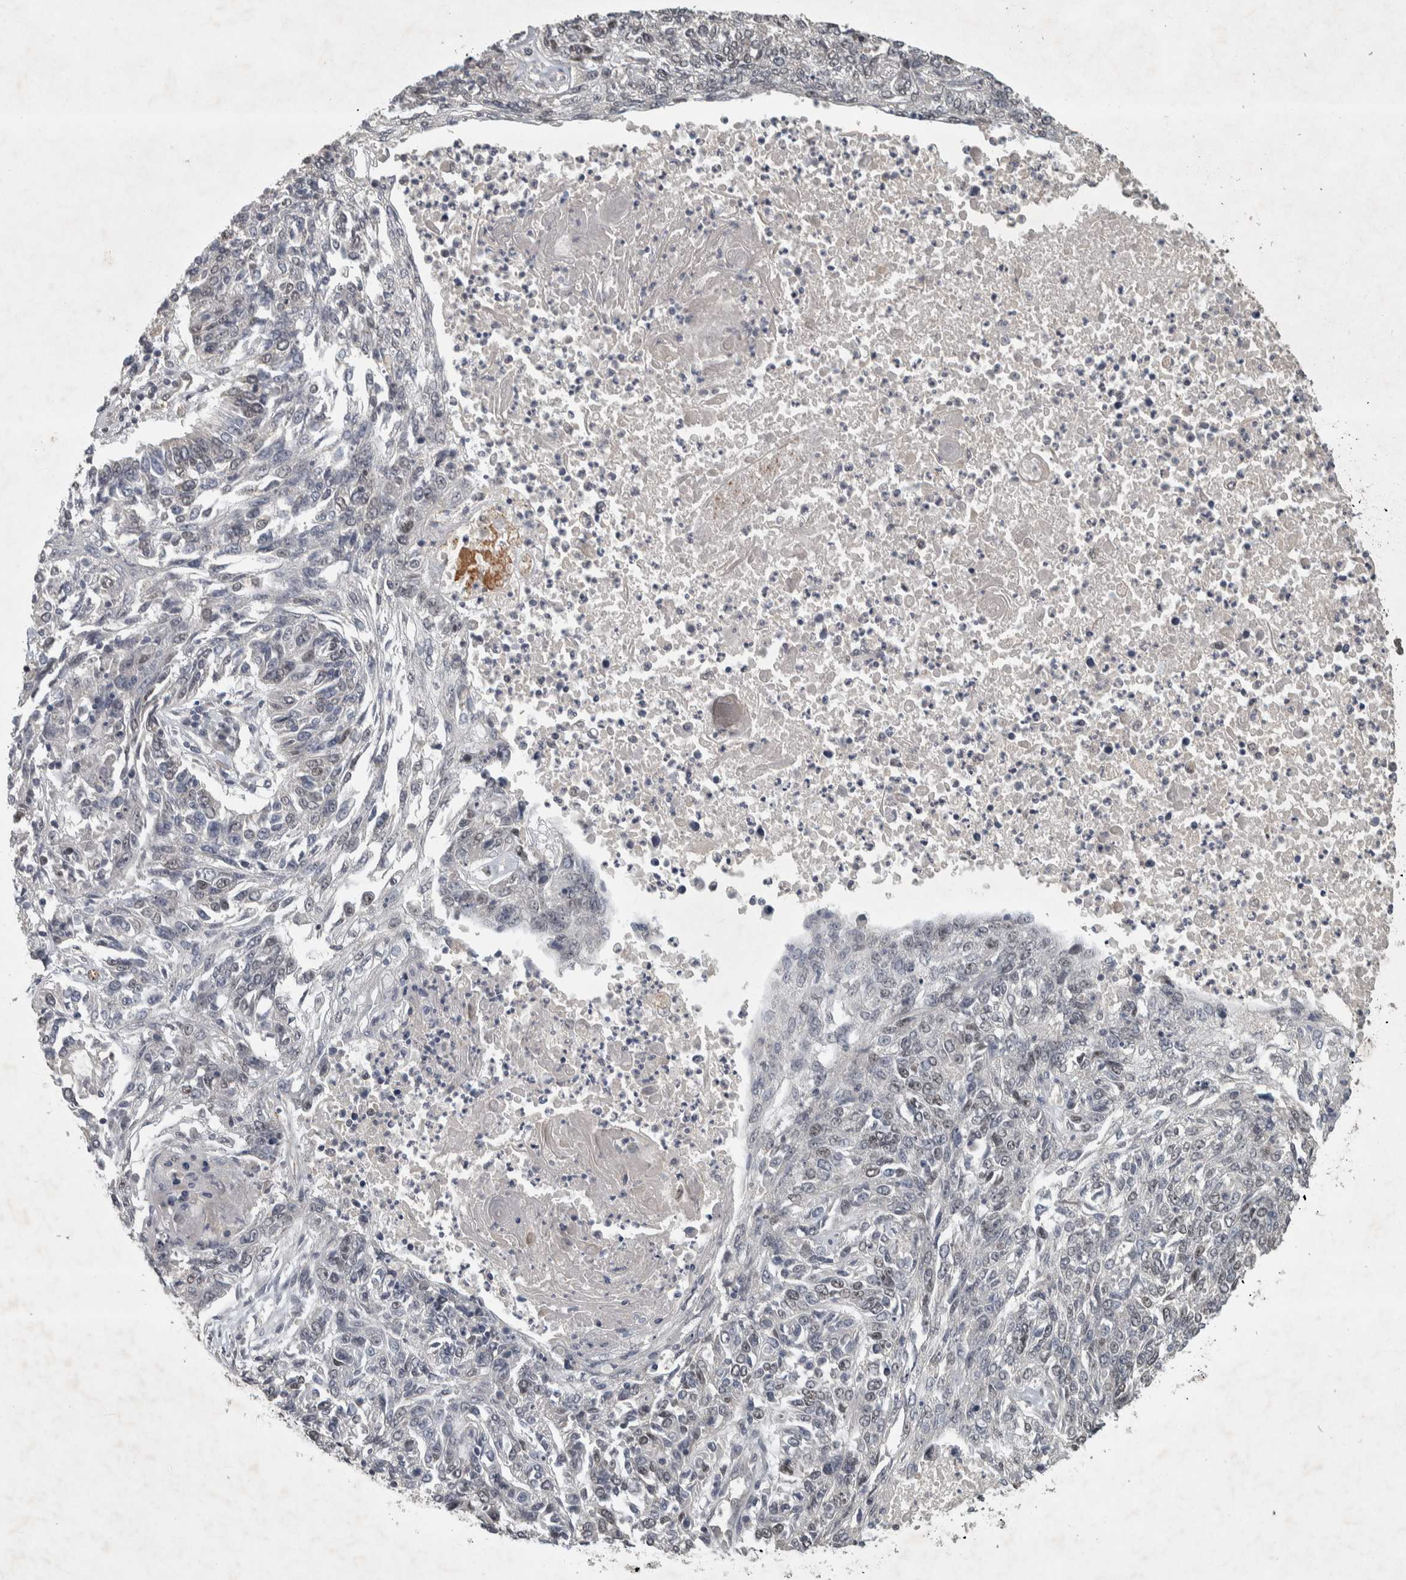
{"staining": {"intensity": "weak", "quantity": "<25%", "location": "nuclear"}, "tissue": "lung cancer", "cell_type": "Tumor cells", "image_type": "cancer", "snomed": [{"axis": "morphology", "description": "Normal tissue, NOS"}, {"axis": "morphology", "description": "Squamous cell carcinoma, NOS"}, {"axis": "topography", "description": "Cartilage tissue"}, {"axis": "topography", "description": "Bronchus"}, {"axis": "topography", "description": "Lung"}], "caption": "This is an IHC photomicrograph of human lung cancer. There is no staining in tumor cells.", "gene": "DDX42", "patient": {"sex": "female", "age": 49}}